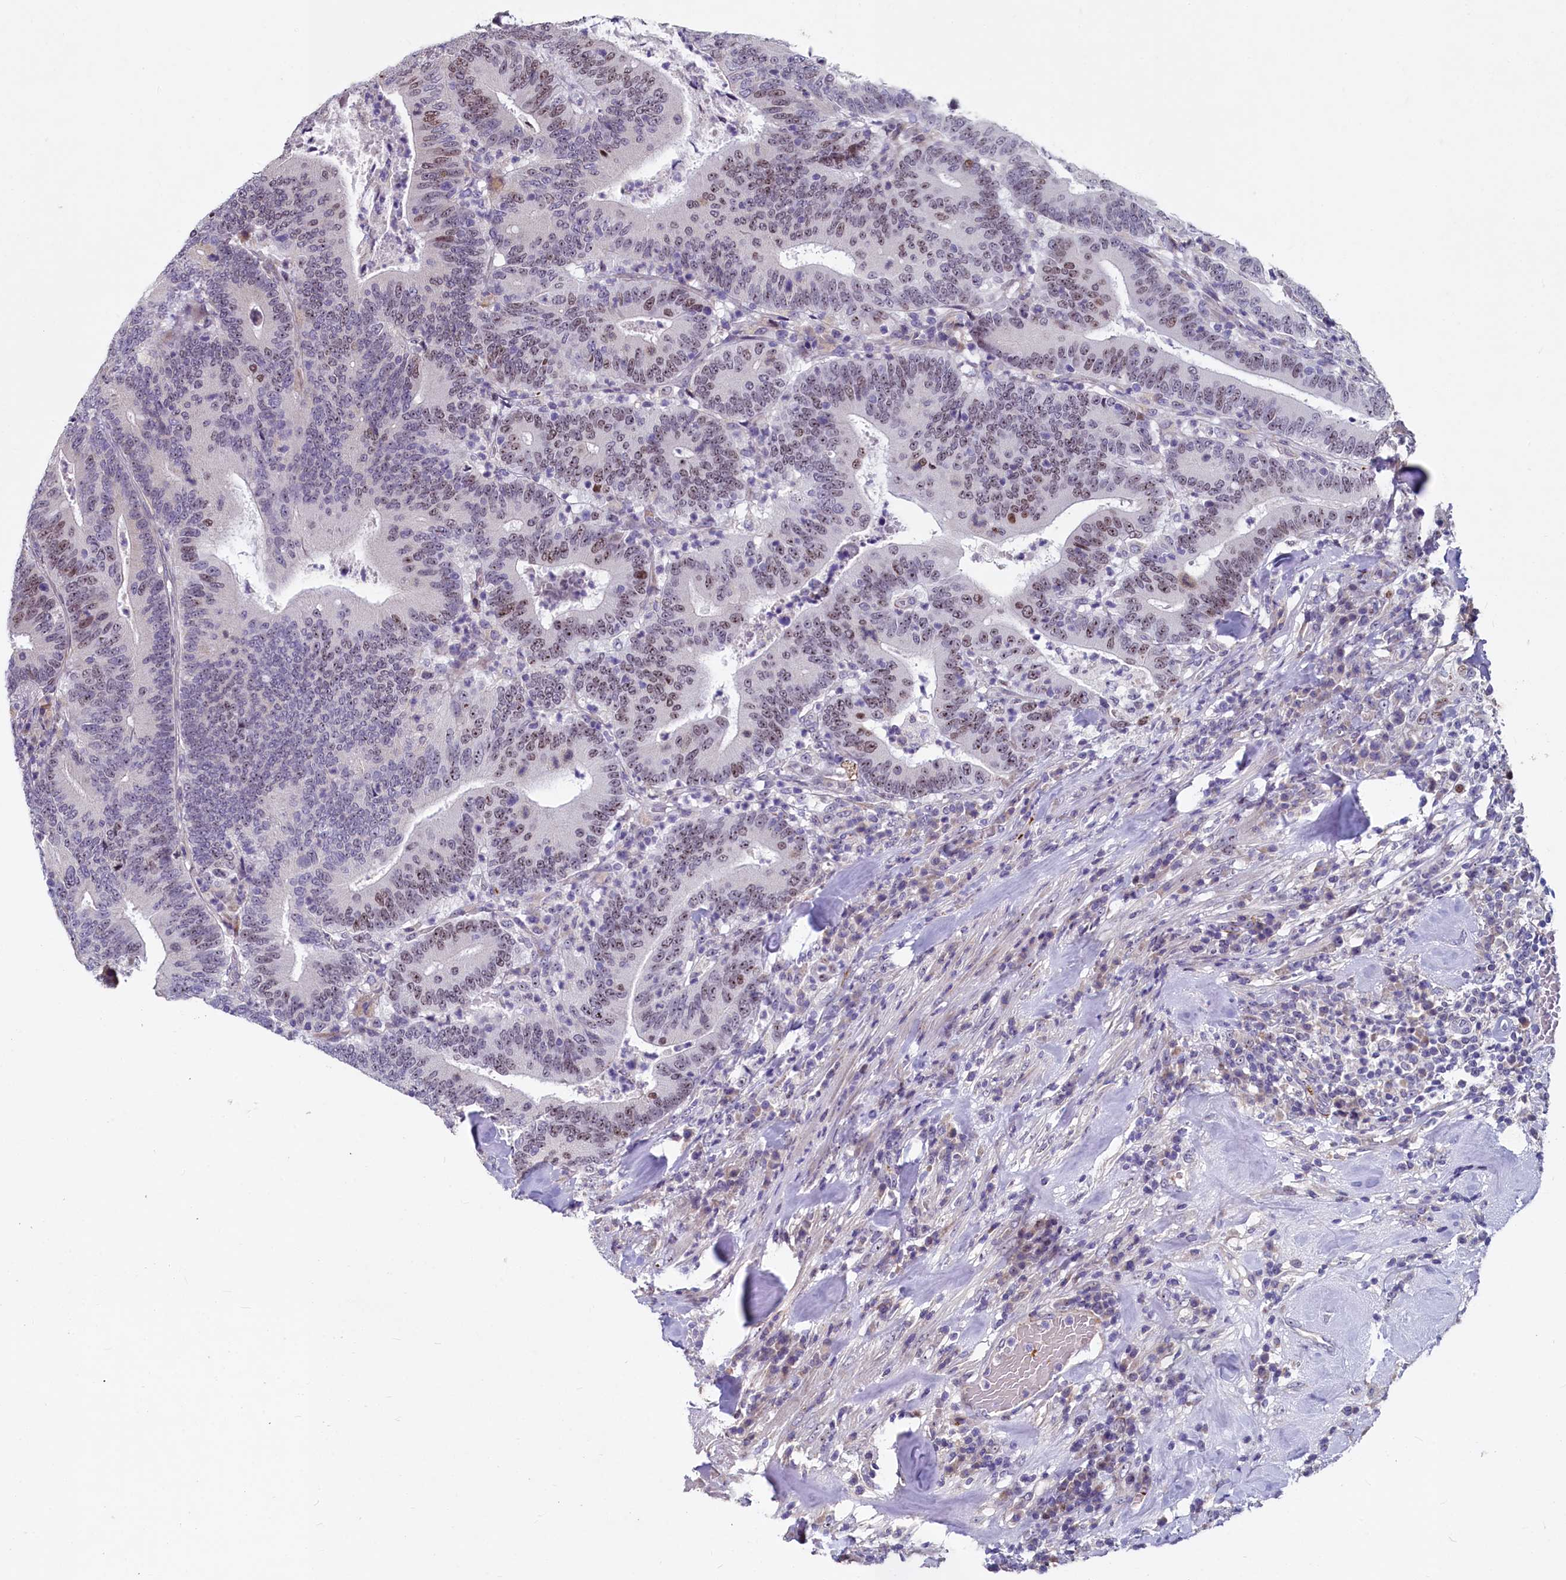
{"staining": {"intensity": "moderate", "quantity": "25%-75%", "location": "nuclear"}, "tissue": "colorectal cancer", "cell_type": "Tumor cells", "image_type": "cancer", "snomed": [{"axis": "morphology", "description": "Adenocarcinoma, NOS"}, {"axis": "topography", "description": "Colon"}], "caption": "Immunohistochemistry (IHC) photomicrograph of neoplastic tissue: colorectal adenocarcinoma stained using immunohistochemistry (IHC) demonstrates medium levels of moderate protein expression localized specifically in the nuclear of tumor cells, appearing as a nuclear brown color.", "gene": "ASXL3", "patient": {"sex": "female", "age": 66}}